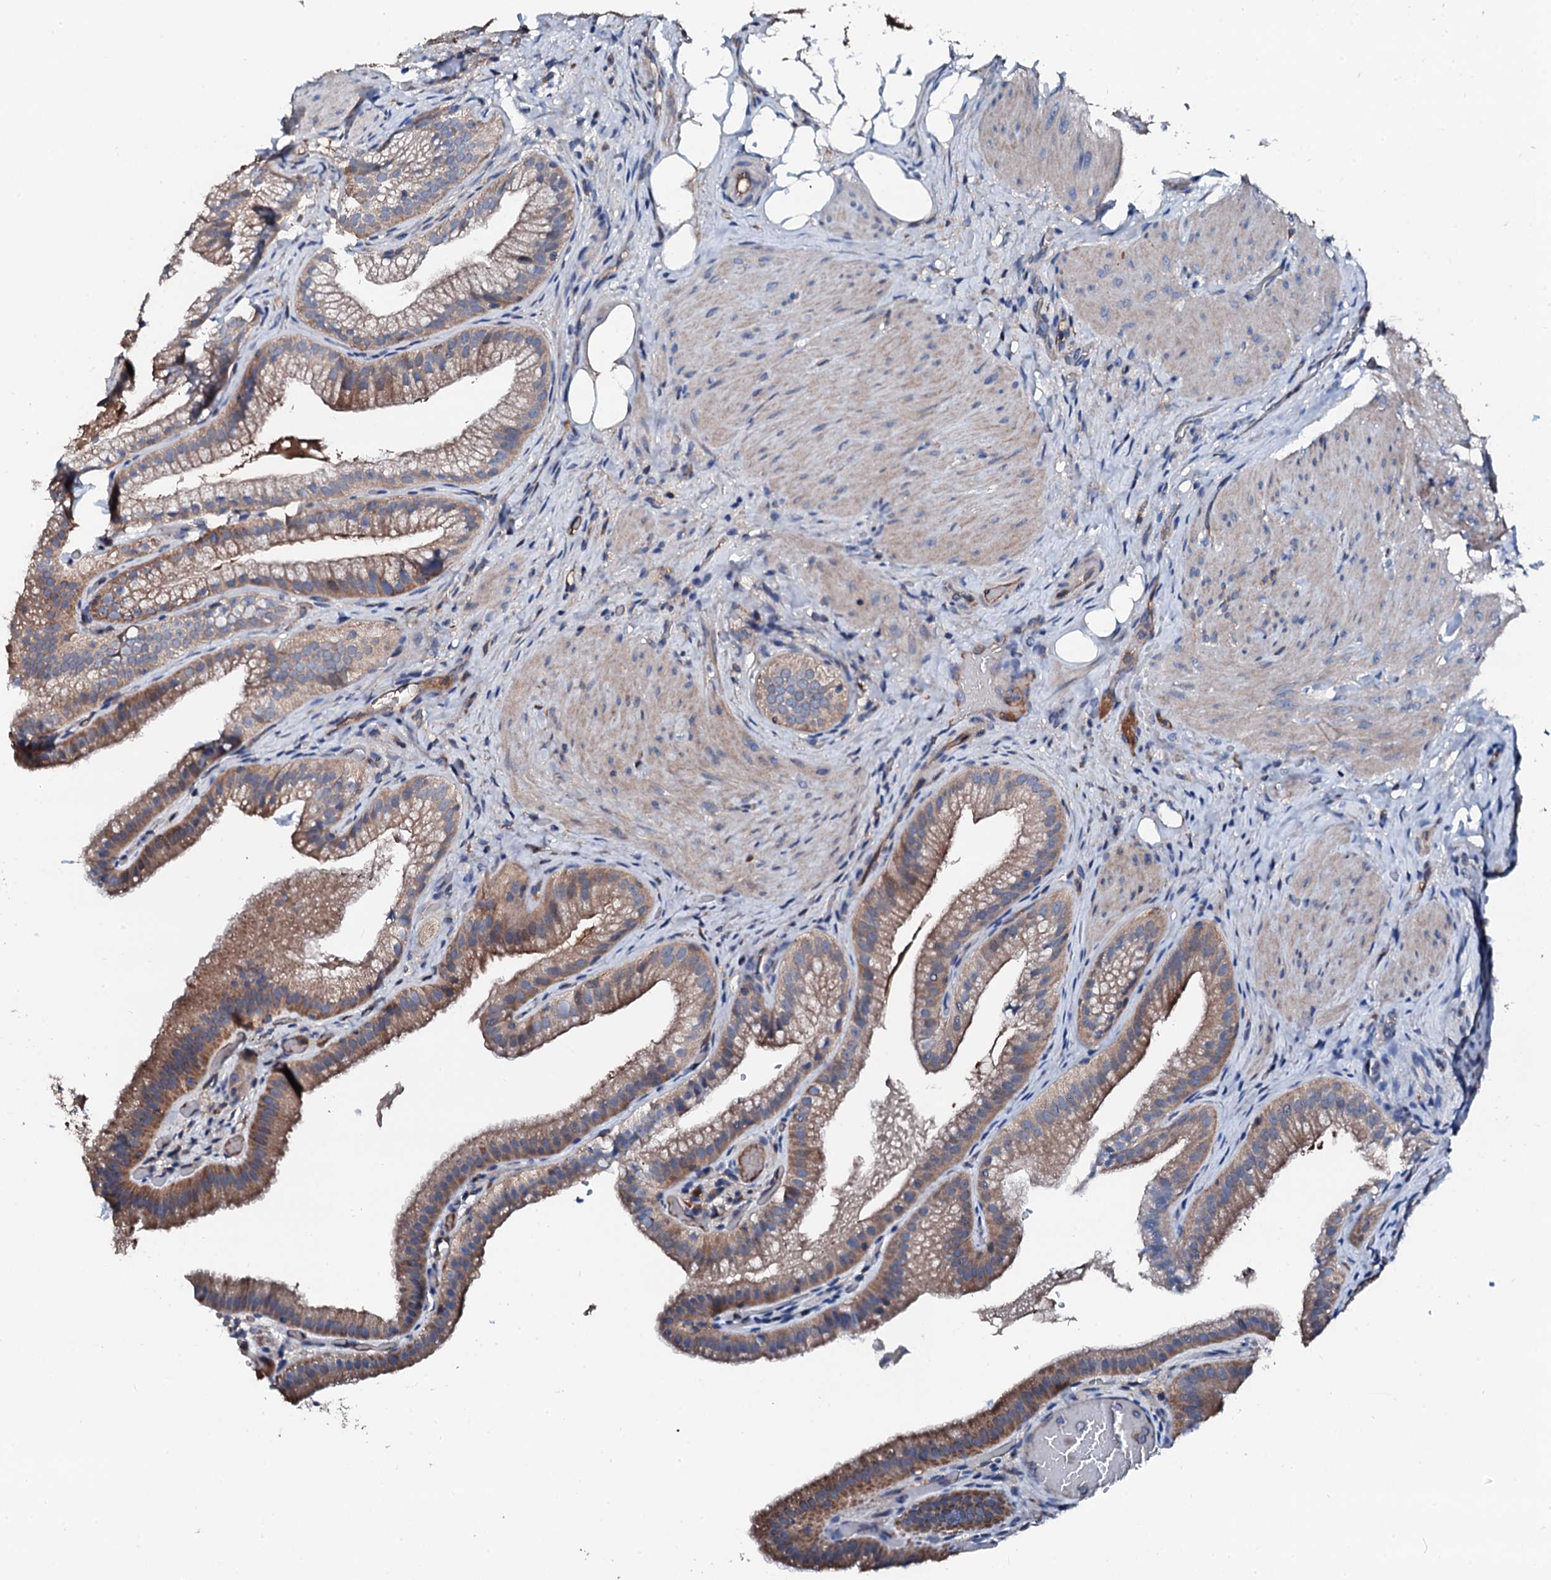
{"staining": {"intensity": "moderate", "quantity": ">75%", "location": "cytoplasmic/membranous"}, "tissue": "gallbladder", "cell_type": "Glandular cells", "image_type": "normal", "snomed": [{"axis": "morphology", "description": "Normal tissue, NOS"}, {"axis": "morphology", "description": "Inflammation, NOS"}, {"axis": "topography", "description": "Gallbladder"}], "caption": "Gallbladder stained with DAB immunohistochemistry (IHC) displays medium levels of moderate cytoplasmic/membranous staining in about >75% of glandular cells.", "gene": "TRAFD1", "patient": {"sex": "male", "age": 51}}